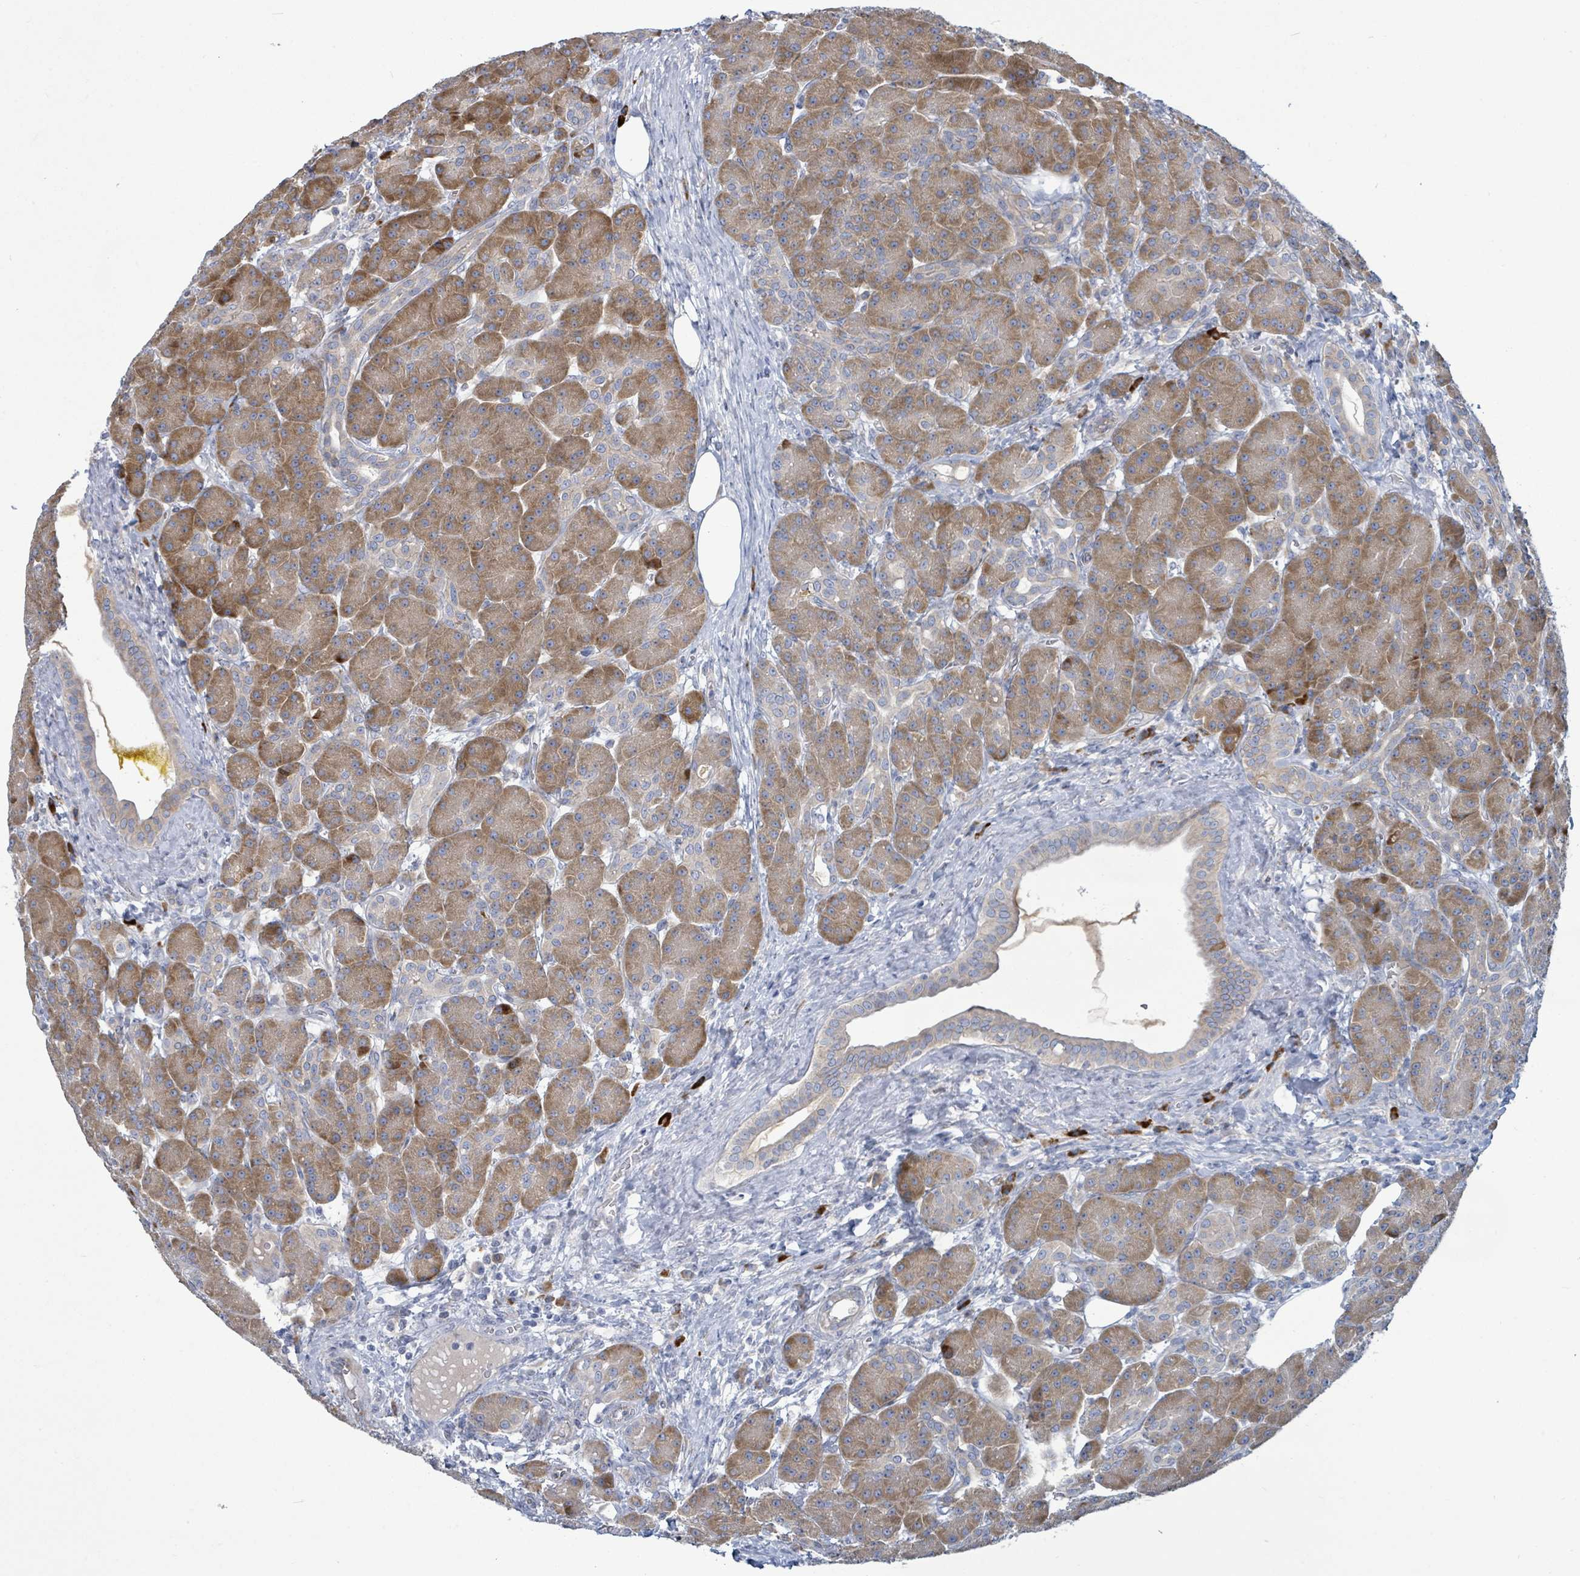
{"staining": {"intensity": "moderate", "quantity": ">75%", "location": "cytoplasmic/membranous"}, "tissue": "pancreas", "cell_type": "Exocrine glandular cells", "image_type": "normal", "snomed": [{"axis": "morphology", "description": "Normal tissue, NOS"}, {"axis": "topography", "description": "Pancreas"}], "caption": "Immunohistochemistry (IHC) histopathology image of benign human pancreas stained for a protein (brown), which exhibits medium levels of moderate cytoplasmic/membranous expression in approximately >75% of exocrine glandular cells.", "gene": "SIRPB1", "patient": {"sex": "male", "age": 63}}